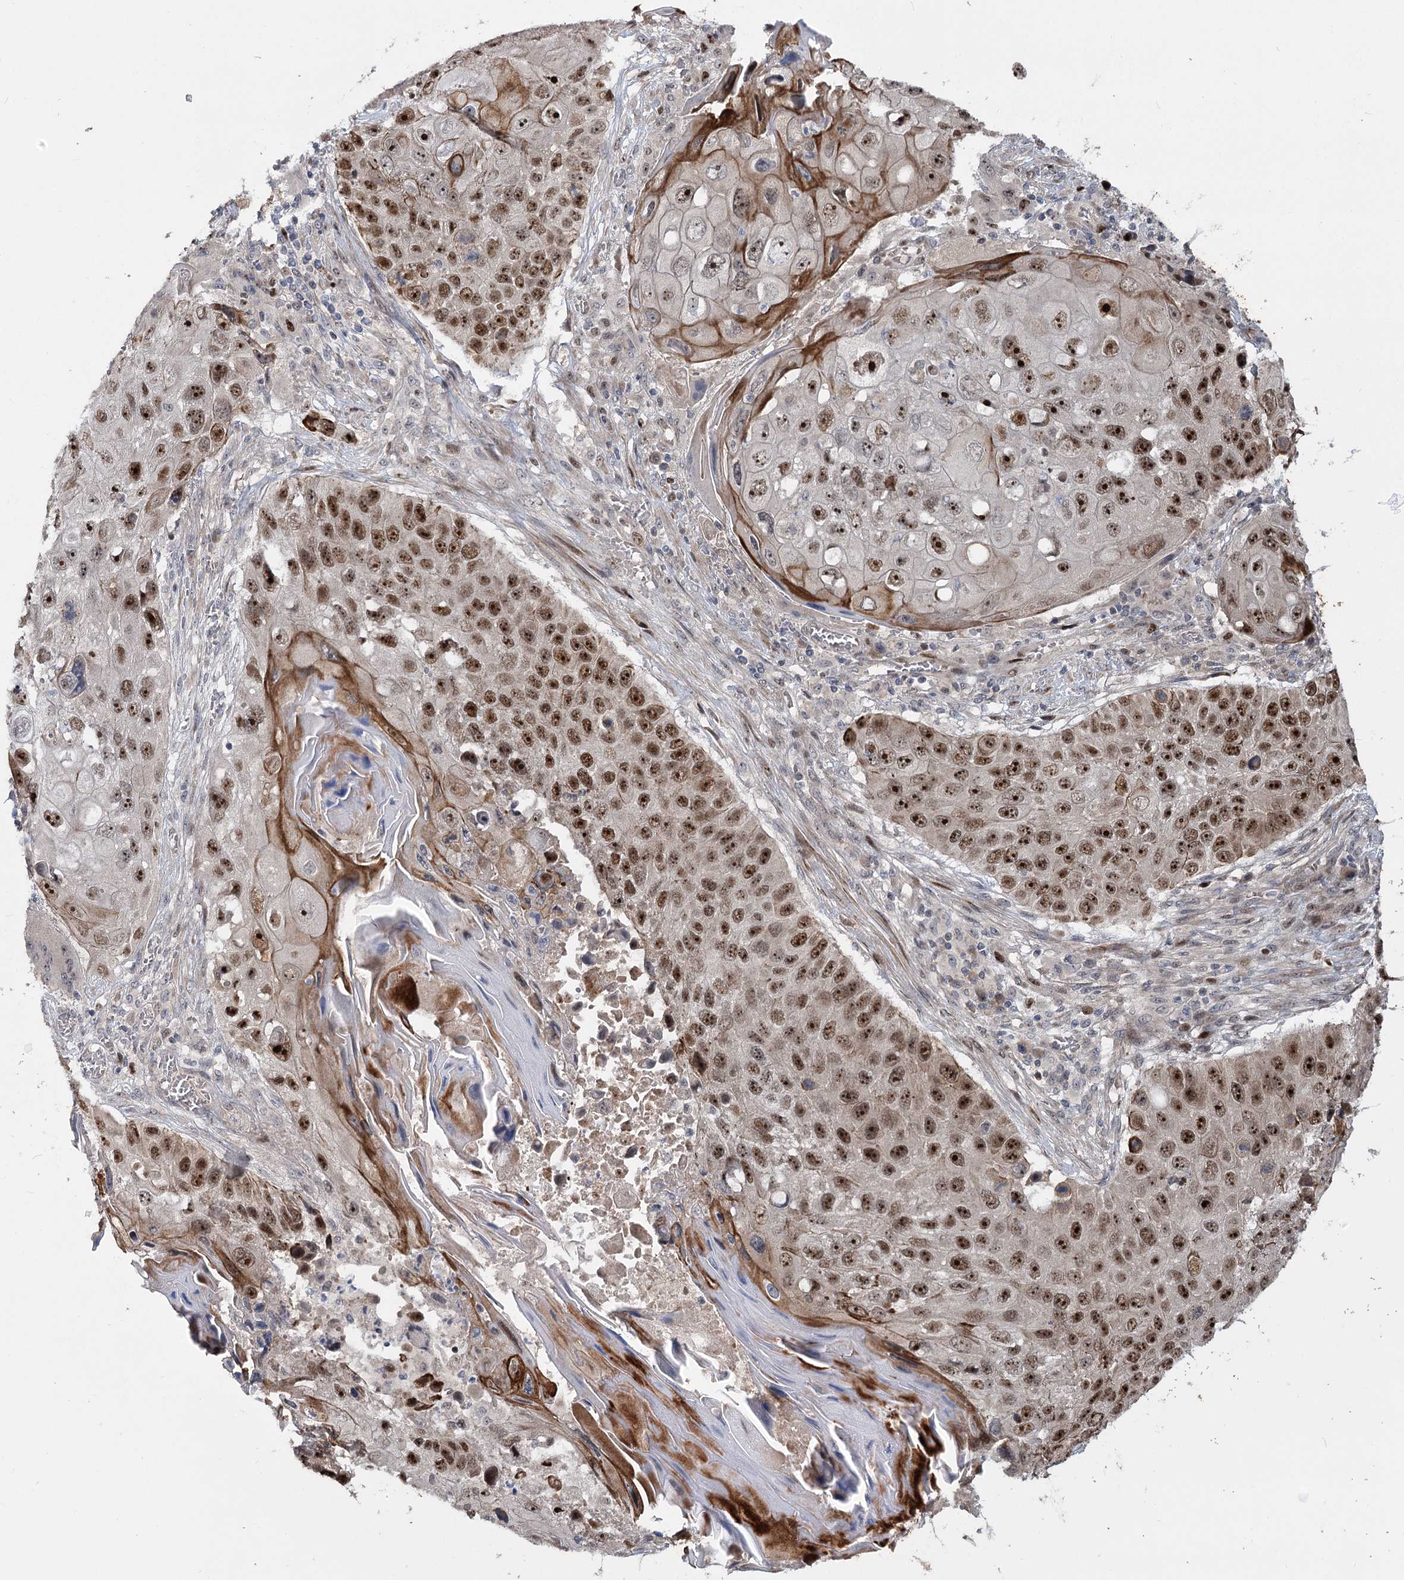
{"staining": {"intensity": "strong", "quantity": ">75%", "location": "nuclear"}, "tissue": "lung cancer", "cell_type": "Tumor cells", "image_type": "cancer", "snomed": [{"axis": "morphology", "description": "Squamous cell carcinoma, NOS"}, {"axis": "topography", "description": "Lung"}], "caption": "Immunohistochemistry (IHC) (DAB (3,3'-diaminobenzidine)) staining of lung squamous cell carcinoma displays strong nuclear protein positivity in about >75% of tumor cells. The staining was performed using DAB (3,3'-diaminobenzidine) to visualize the protein expression in brown, while the nuclei were stained in blue with hematoxylin (Magnification: 20x).", "gene": "PIK3C2A", "patient": {"sex": "male", "age": 61}}